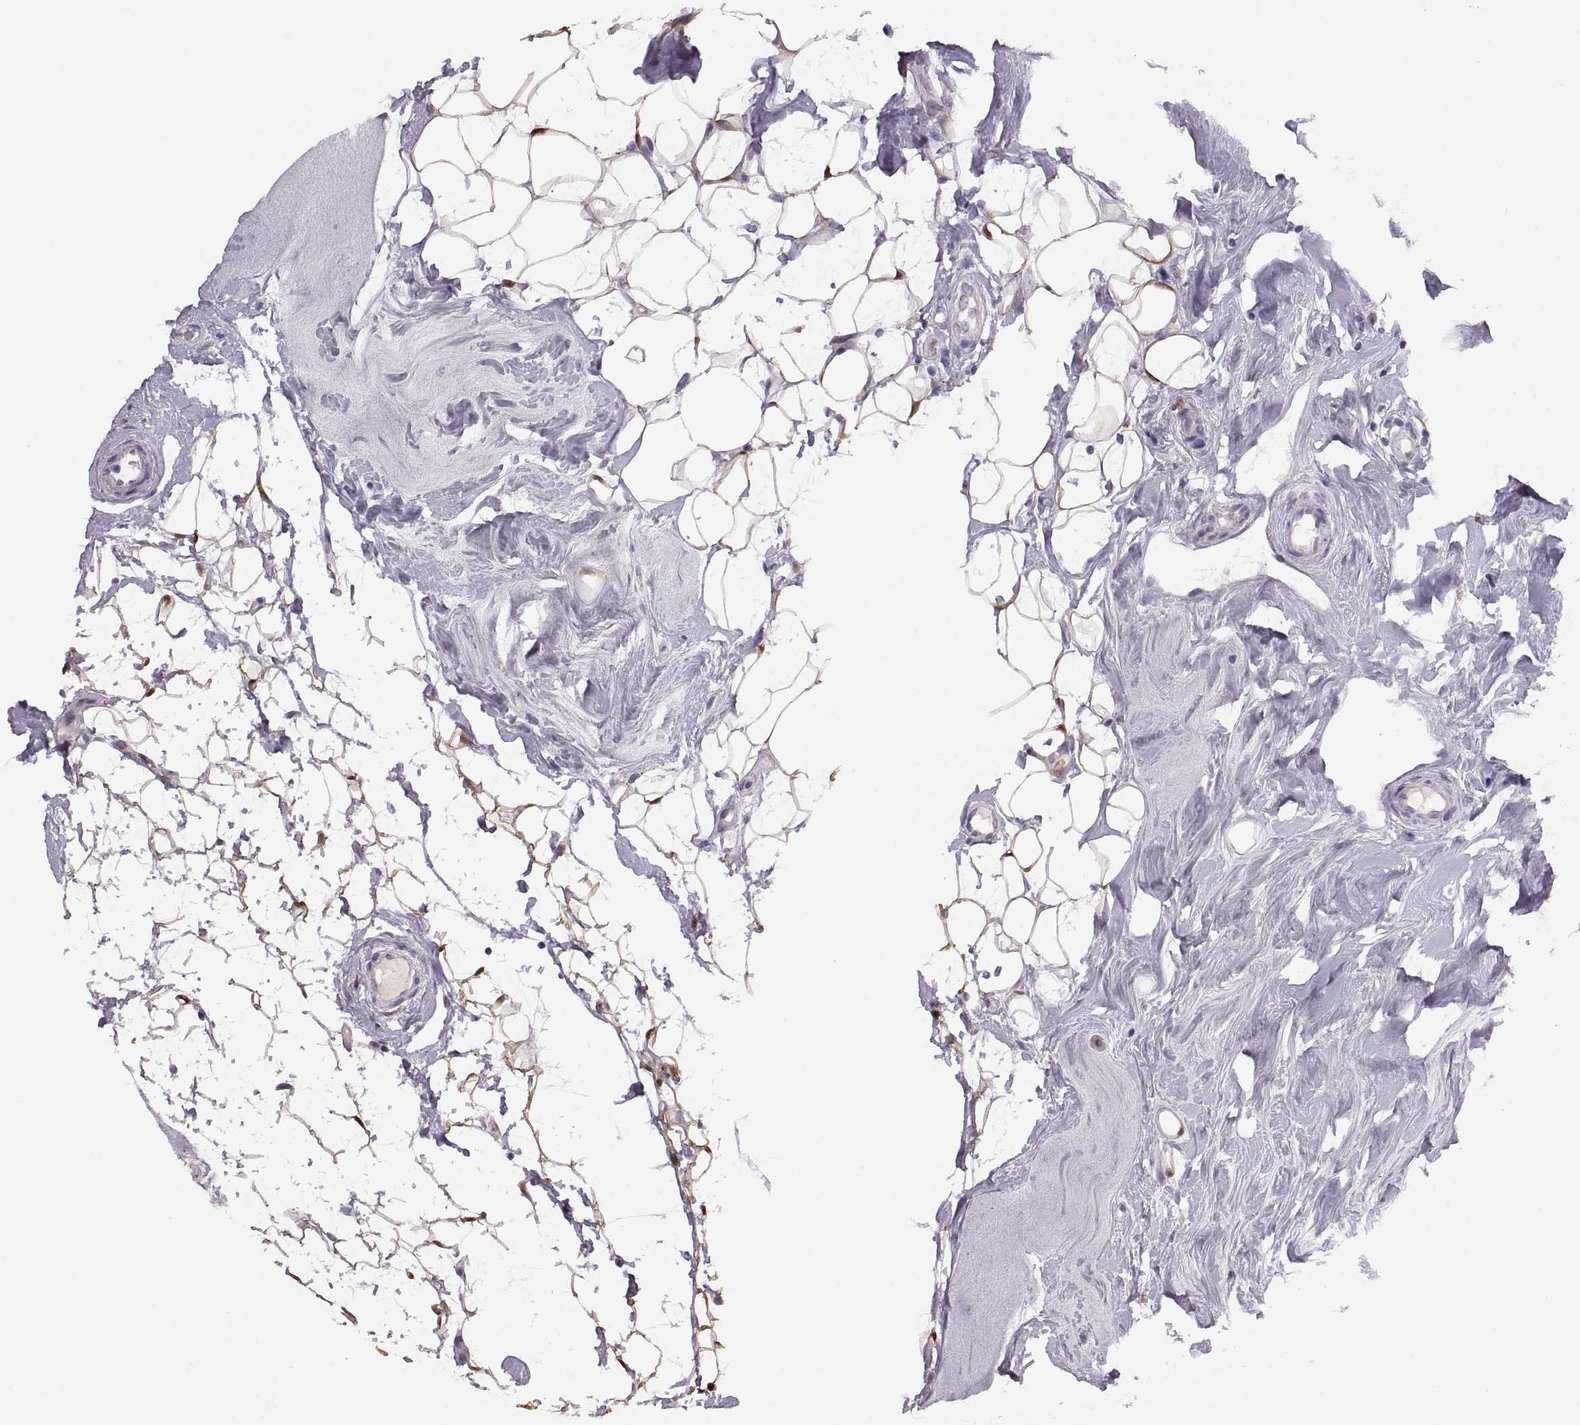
{"staining": {"intensity": "negative", "quantity": "none", "location": "none"}, "tissue": "breast cancer", "cell_type": "Tumor cells", "image_type": "cancer", "snomed": [{"axis": "morphology", "description": "Lobular carcinoma"}, {"axis": "topography", "description": "Breast"}], "caption": "Protein analysis of breast lobular carcinoma shows no significant staining in tumor cells.", "gene": "ADH6", "patient": {"sex": "female", "age": 49}}